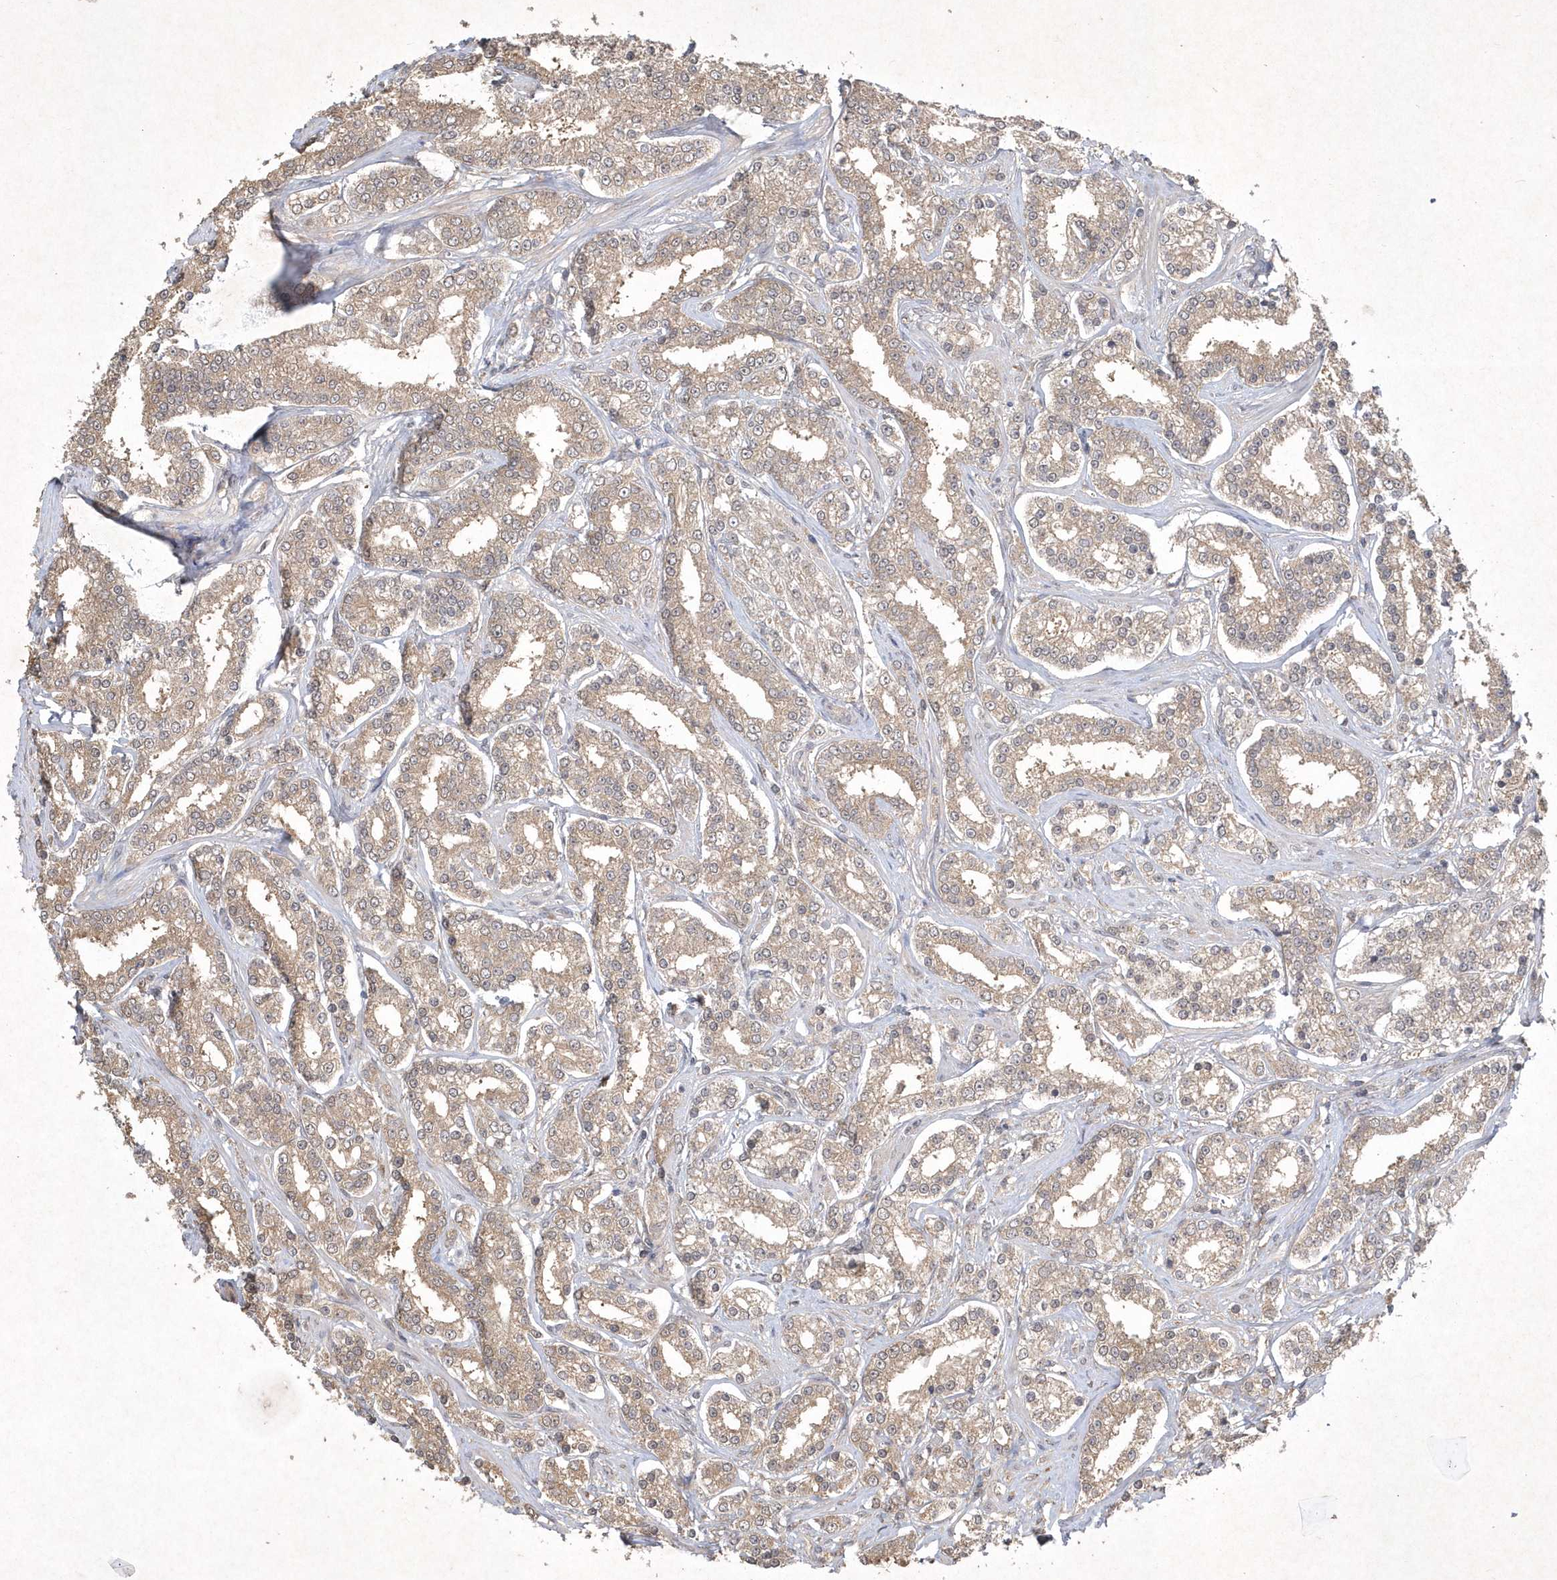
{"staining": {"intensity": "weak", "quantity": "25%-75%", "location": "cytoplasmic/membranous"}, "tissue": "prostate cancer", "cell_type": "Tumor cells", "image_type": "cancer", "snomed": [{"axis": "morphology", "description": "Normal tissue, NOS"}, {"axis": "morphology", "description": "Adenocarcinoma, High grade"}, {"axis": "topography", "description": "Prostate"}], "caption": "This is a photomicrograph of IHC staining of prostate cancer, which shows weak expression in the cytoplasmic/membranous of tumor cells.", "gene": "AKR7A2", "patient": {"sex": "male", "age": 83}}